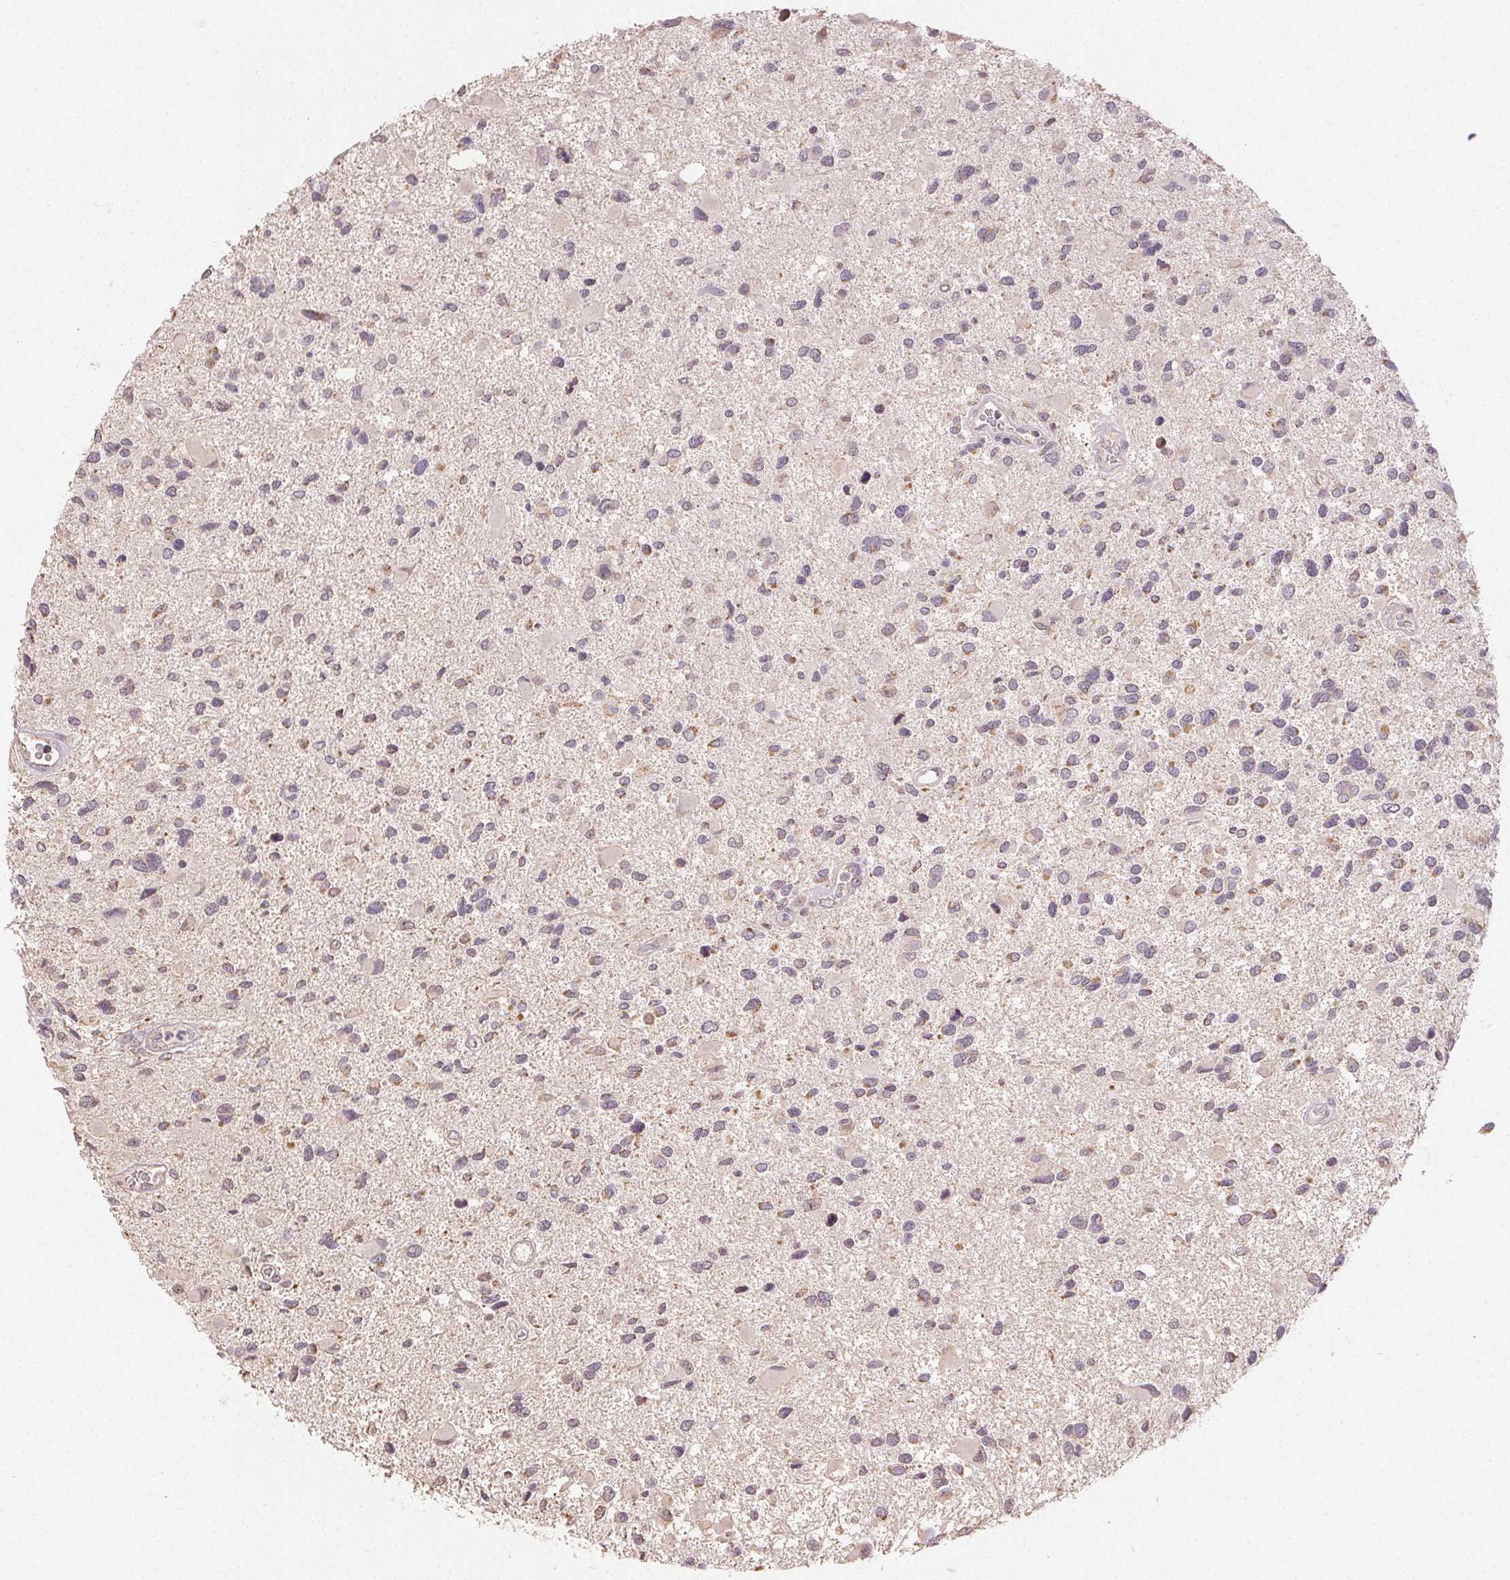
{"staining": {"intensity": "weak", "quantity": "<25%", "location": "cytoplasmic/membranous"}, "tissue": "glioma", "cell_type": "Tumor cells", "image_type": "cancer", "snomed": [{"axis": "morphology", "description": "Glioma, malignant, Low grade"}, {"axis": "topography", "description": "Brain"}], "caption": "Immunohistochemical staining of human glioma reveals no significant expression in tumor cells. The staining was performed using DAB (3,3'-diaminobenzidine) to visualize the protein expression in brown, while the nuclei were stained in blue with hematoxylin (Magnification: 20x).", "gene": "CLASP1", "patient": {"sex": "female", "age": 32}}